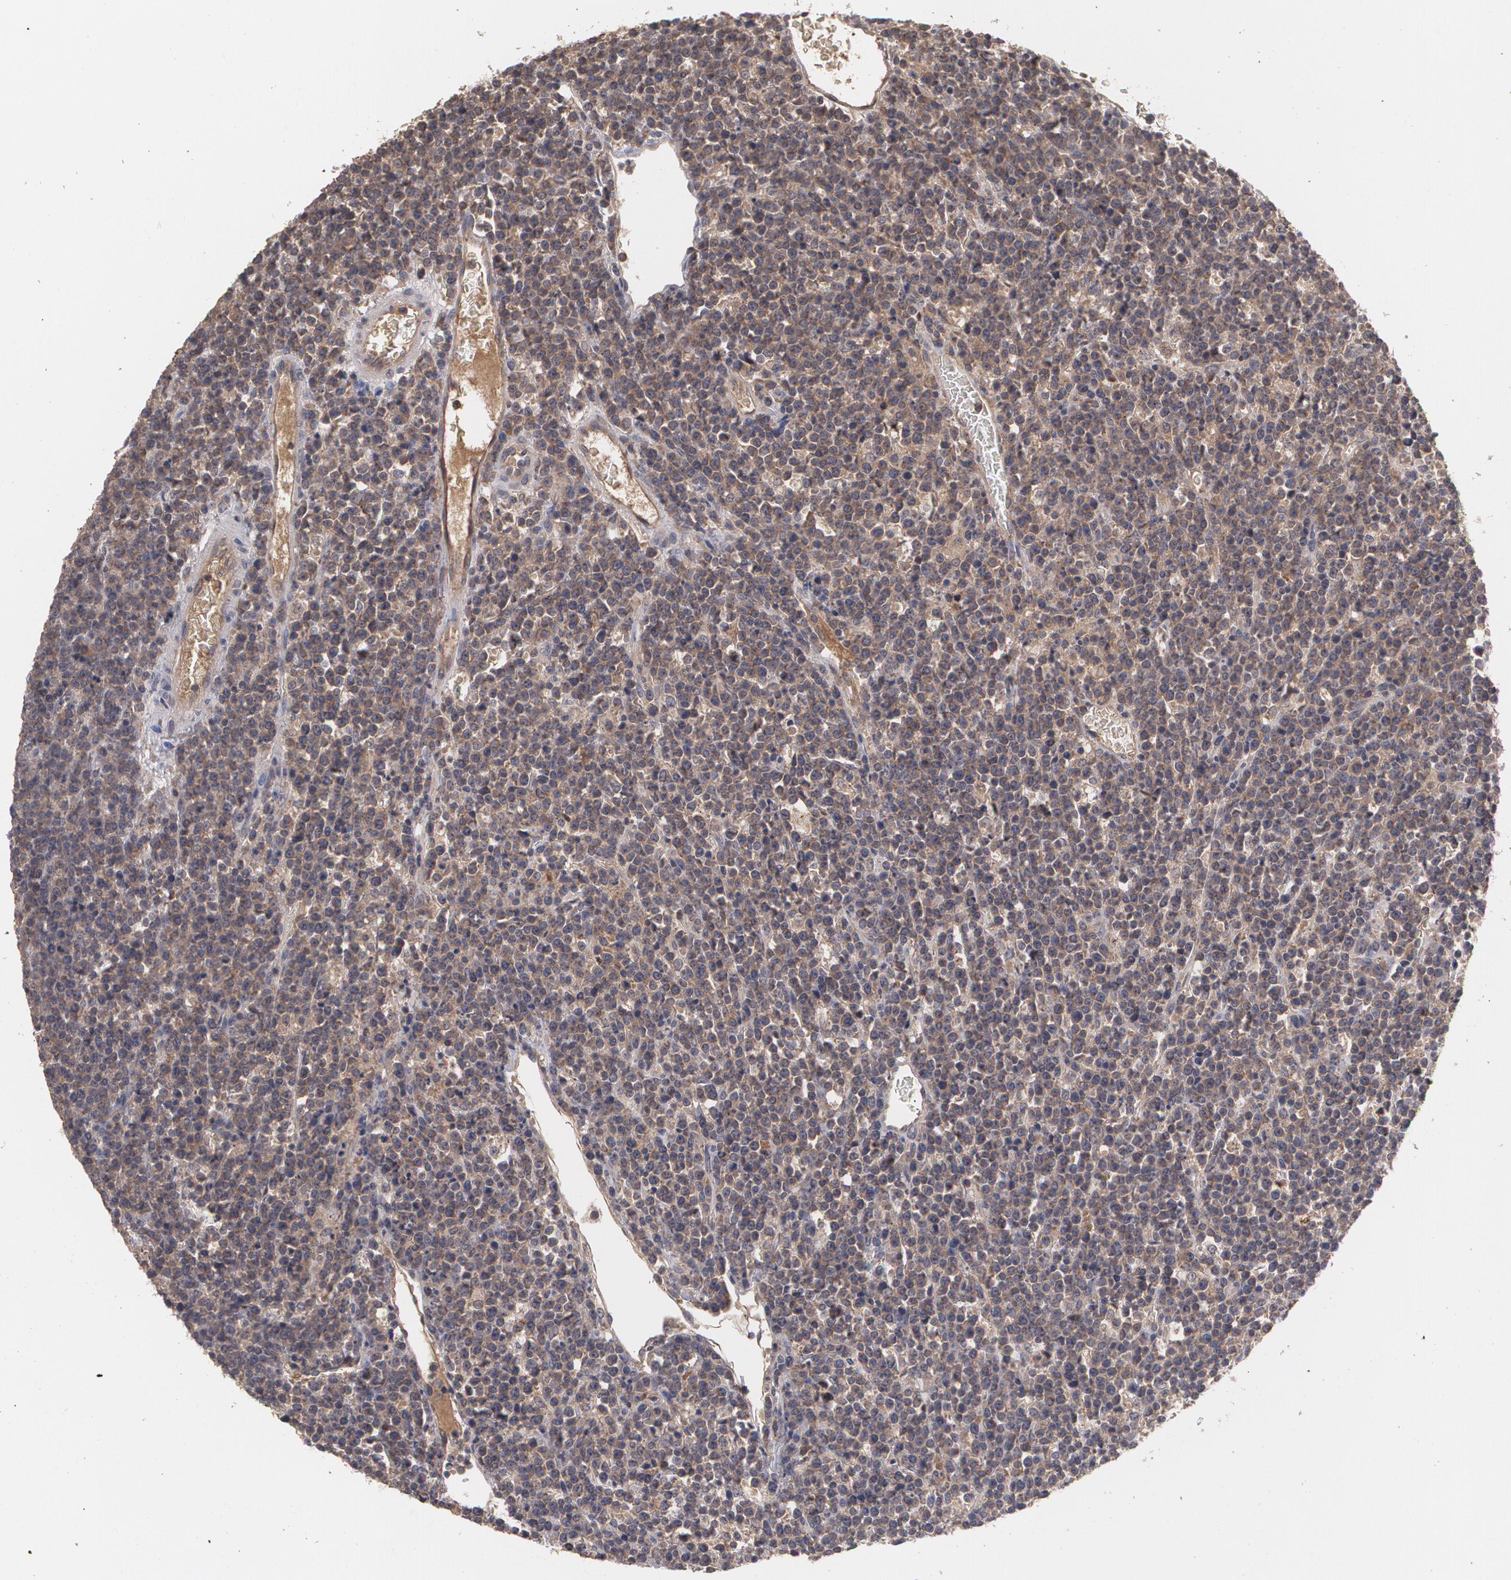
{"staining": {"intensity": "strong", "quantity": ">75%", "location": "cytoplasmic/membranous"}, "tissue": "lymphoma", "cell_type": "Tumor cells", "image_type": "cancer", "snomed": [{"axis": "morphology", "description": "Malignant lymphoma, non-Hodgkin's type, High grade"}, {"axis": "topography", "description": "Ovary"}], "caption": "IHC photomicrograph of human lymphoma stained for a protein (brown), which reveals high levels of strong cytoplasmic/membranous positivity in approximately >75% of tumor cells.", "gene": "ARF6", "patient": {"sex": "female", "age": 56}}